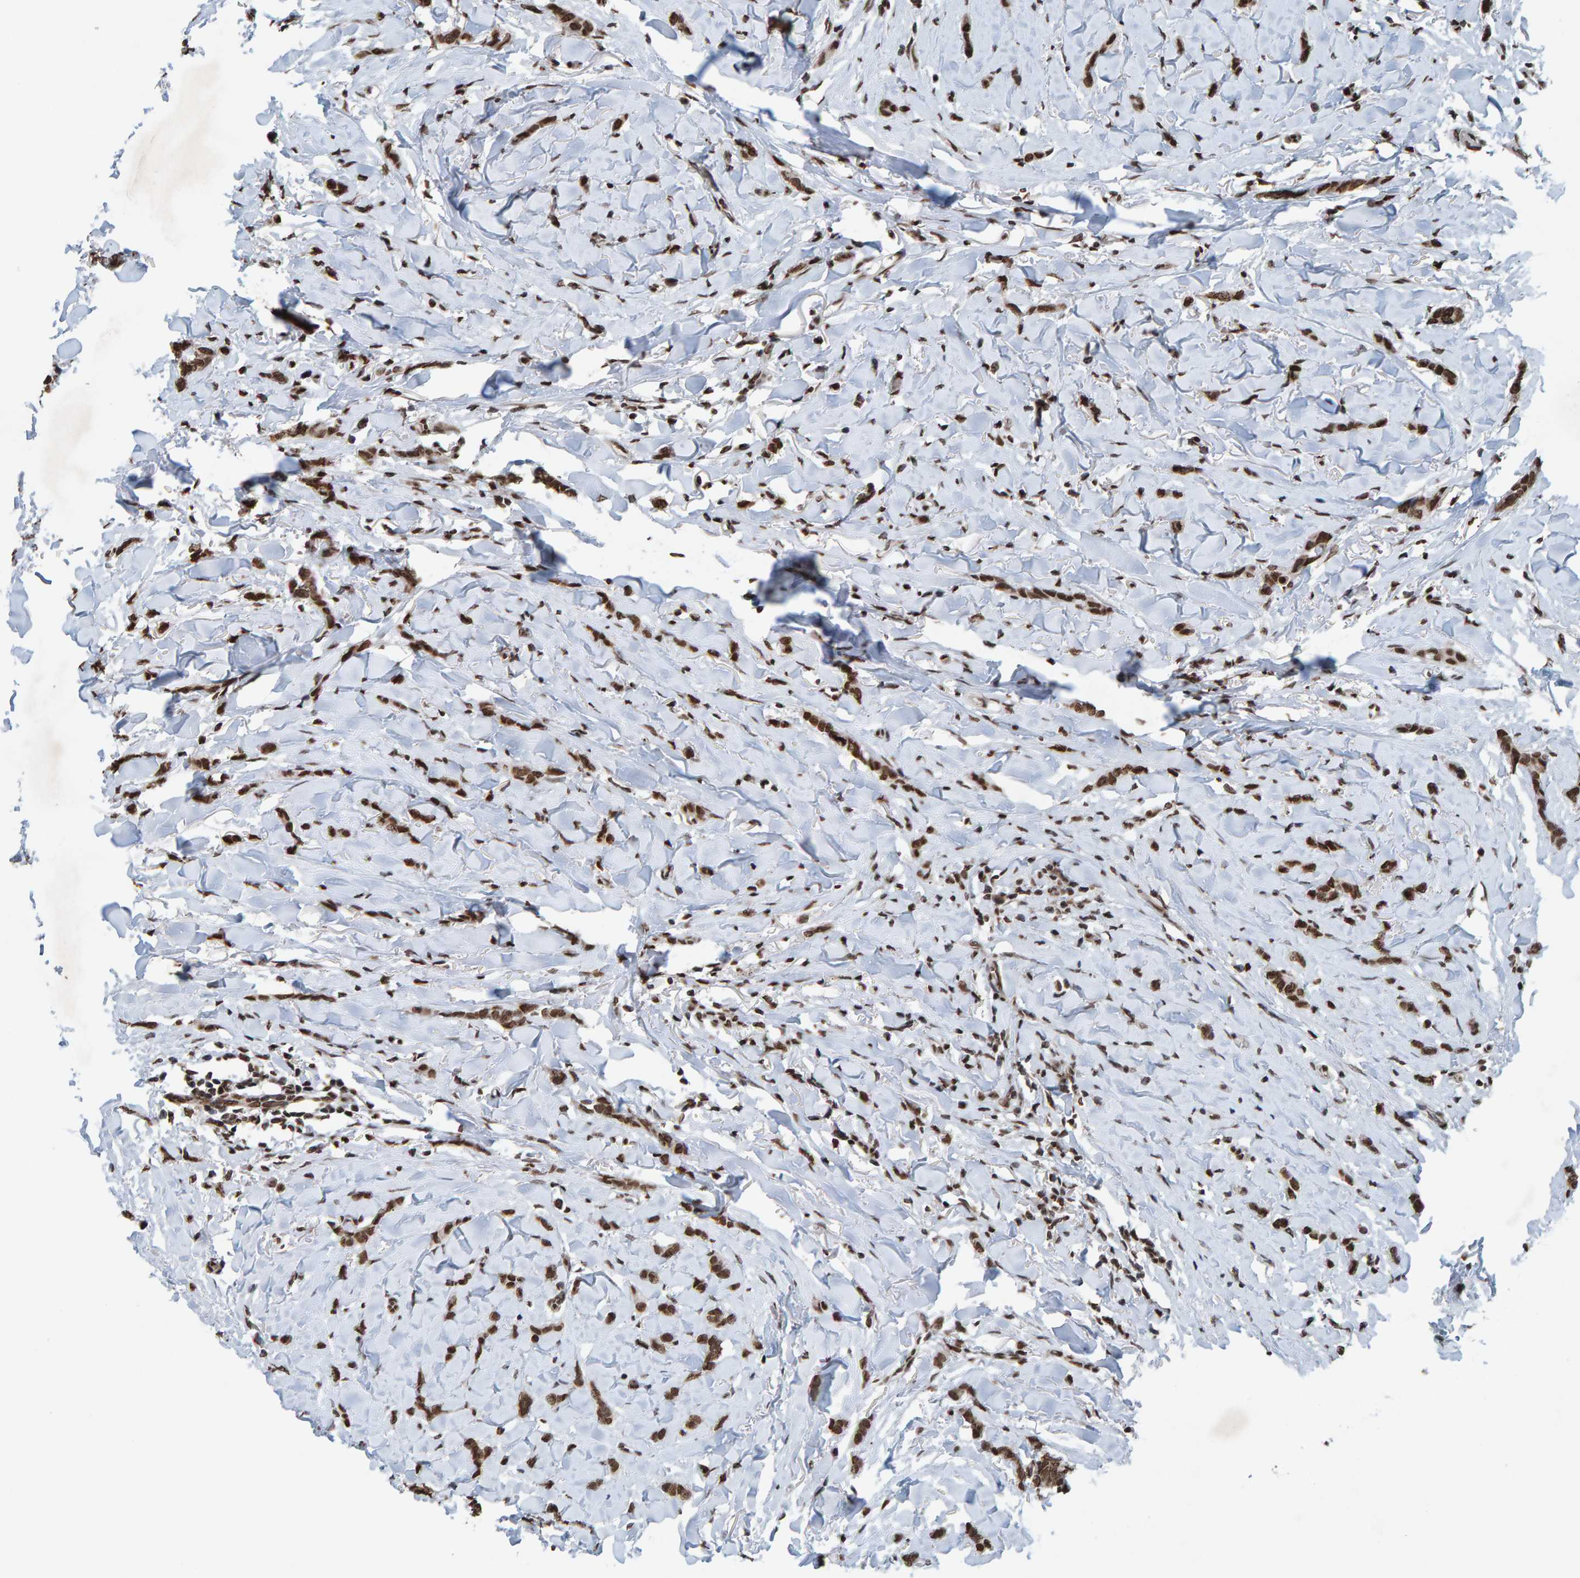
{"staining": {"intensity": "strong", "quantity": ">75%", "location": "nuclear"}, "tissue": "breast cancer", "cell_type": "Tumor cells", "image_type": "cancer", "snomed": [{"axis": "morphology", "description": "Lobular carcinoma"}, {"axis": "topography", "description": "Skin"}, {"axis": "topography", "description": "Breast"}], "caption": "An IHC histopathology image of neoplastic tissue is shown. Protein staining in brown labels strong nuclear positivity in breast cancer (lobular carcinoma) within tumor cells.", "gene": "H2AZ1", "patient": {"sex": "female", "age": 46}}